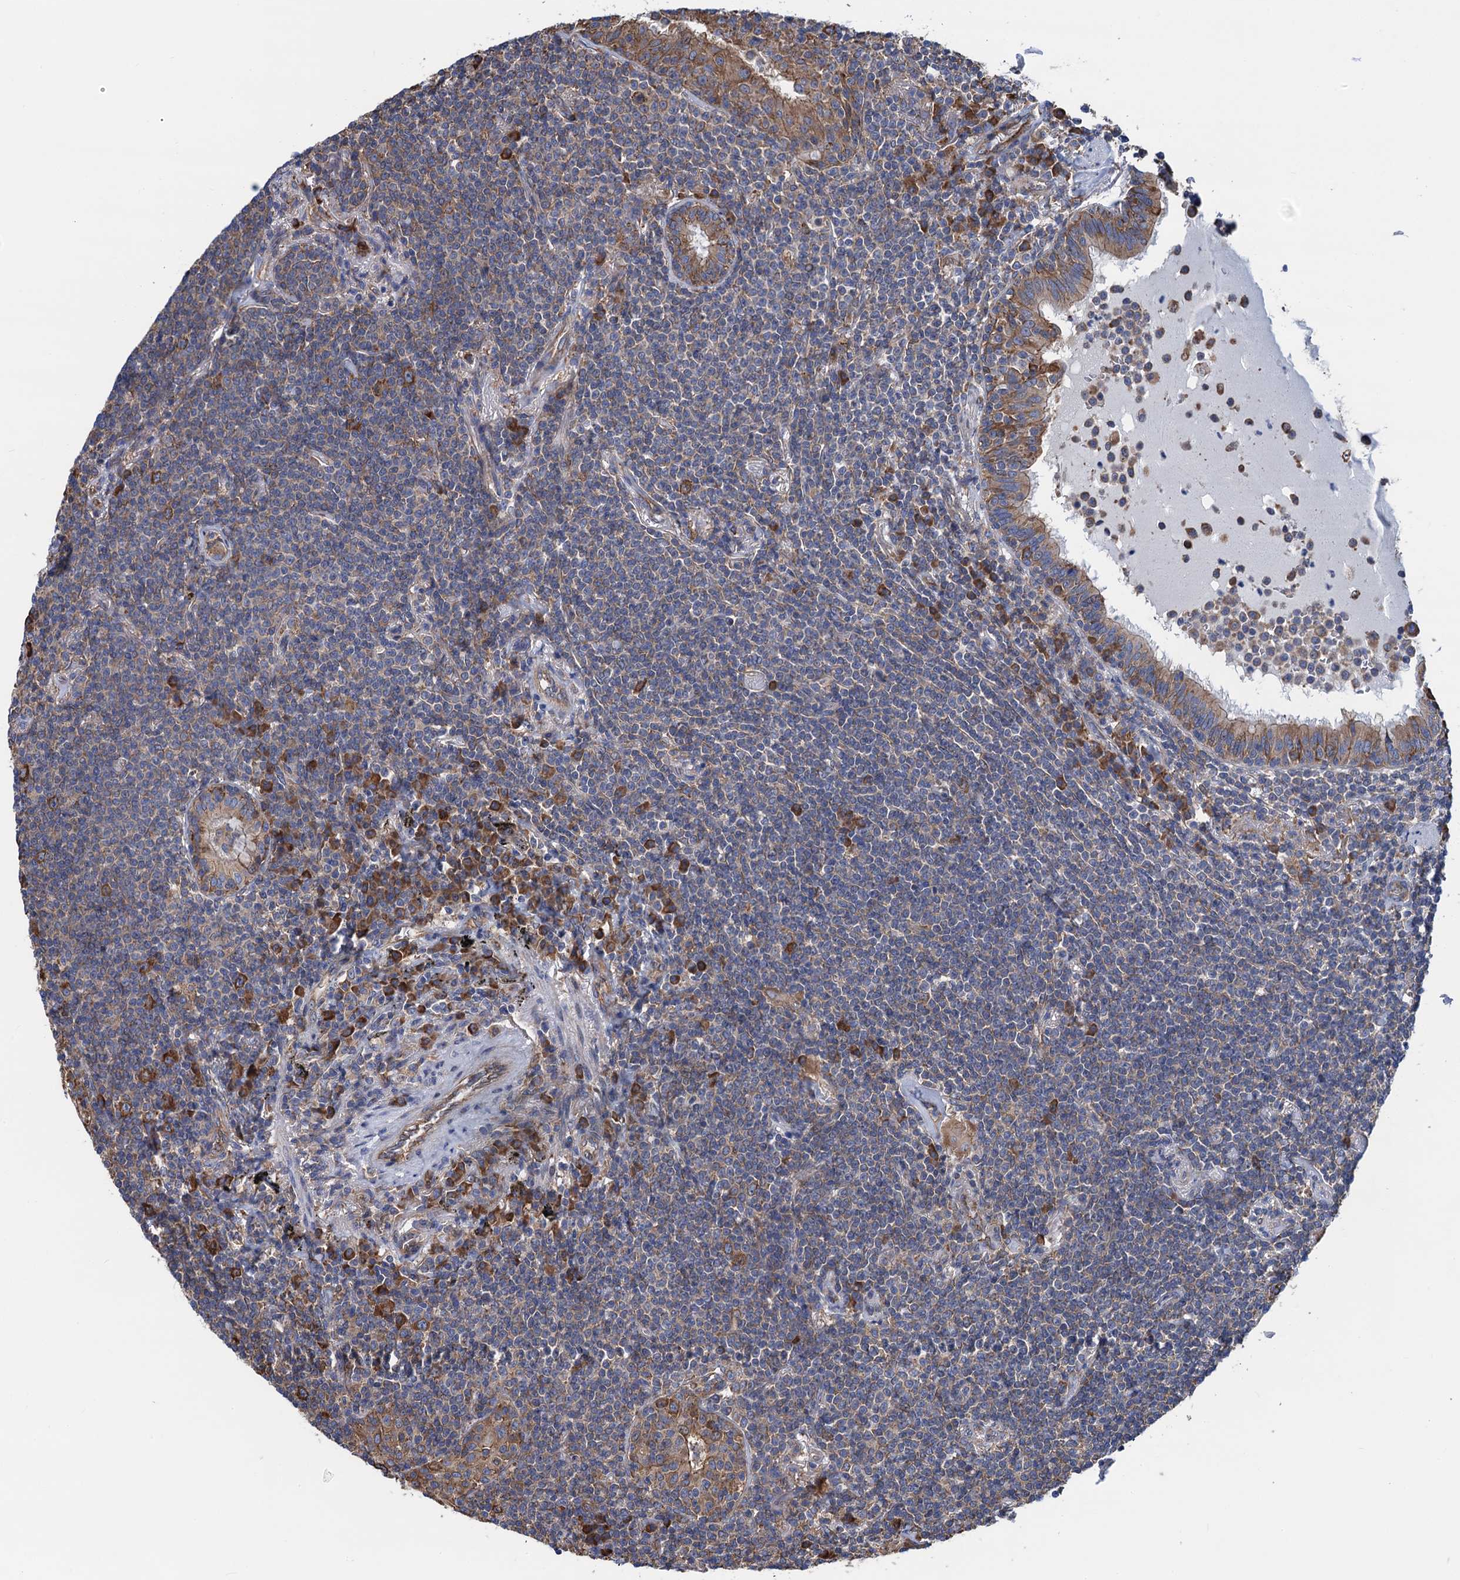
{"staining": {"intensity": "weak", "quantity": "25%-75%", "location": "cytoplasmic/membranous"}, "tissue": "lymphoma", "cell_type": "Tumor cells", "image_type": "cancer", "snomed": [{"axis": "morphology", "description": "Malignant lymphoma, non-Hodgkin's type, Low grade"}, {"axis": "topography", "description": "Lung"}], "caption": "High-magnification brightfield microscopy of lymphoma stained with DAB (brown) and counterstained with hematoxylin (blue). tumor cells exhibit weak cytoplasmic/membranous expression is present in approximately25%-75% of cells.", "gene": "SLC12A7", "patient": {"sex": "female", "age": 71}}